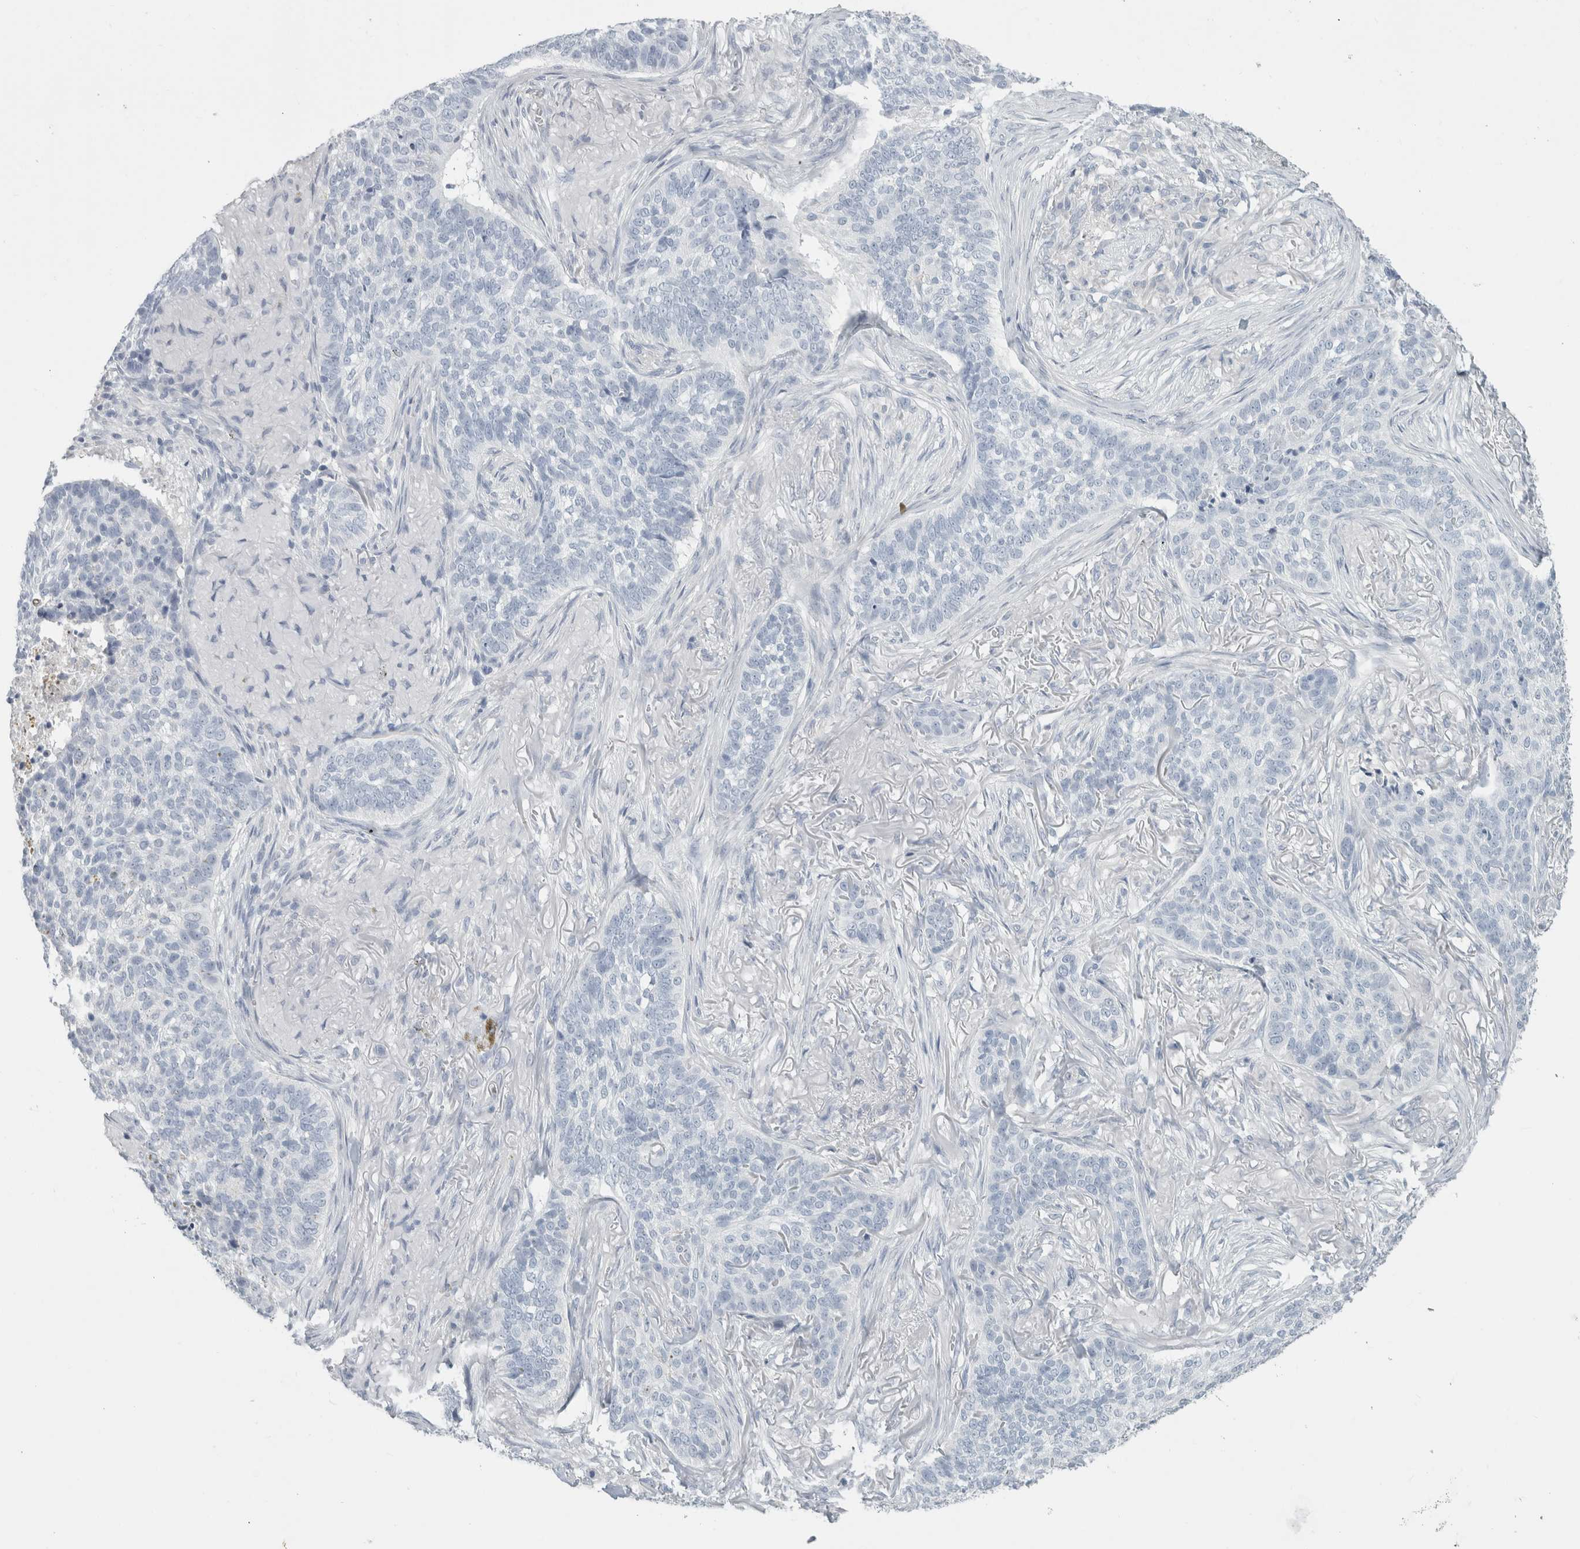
{"staining": {"intensity": "negative", "quantity": "none", "location": "none"}, "tissue": "skin cancer", "cell_type": "Tumor cells", "image_type": "cancer", "snomed": [{"axis": "morphology", "description": "Basal cell carcinoma"}, {"axis": "topography", "description": "Skin"}], "caption": "This is an IHC image of human skin cancer. There is no staining in tumor cells.", "gene": "SLC6A1", "patient": {"sex": "male", "age": 85}}